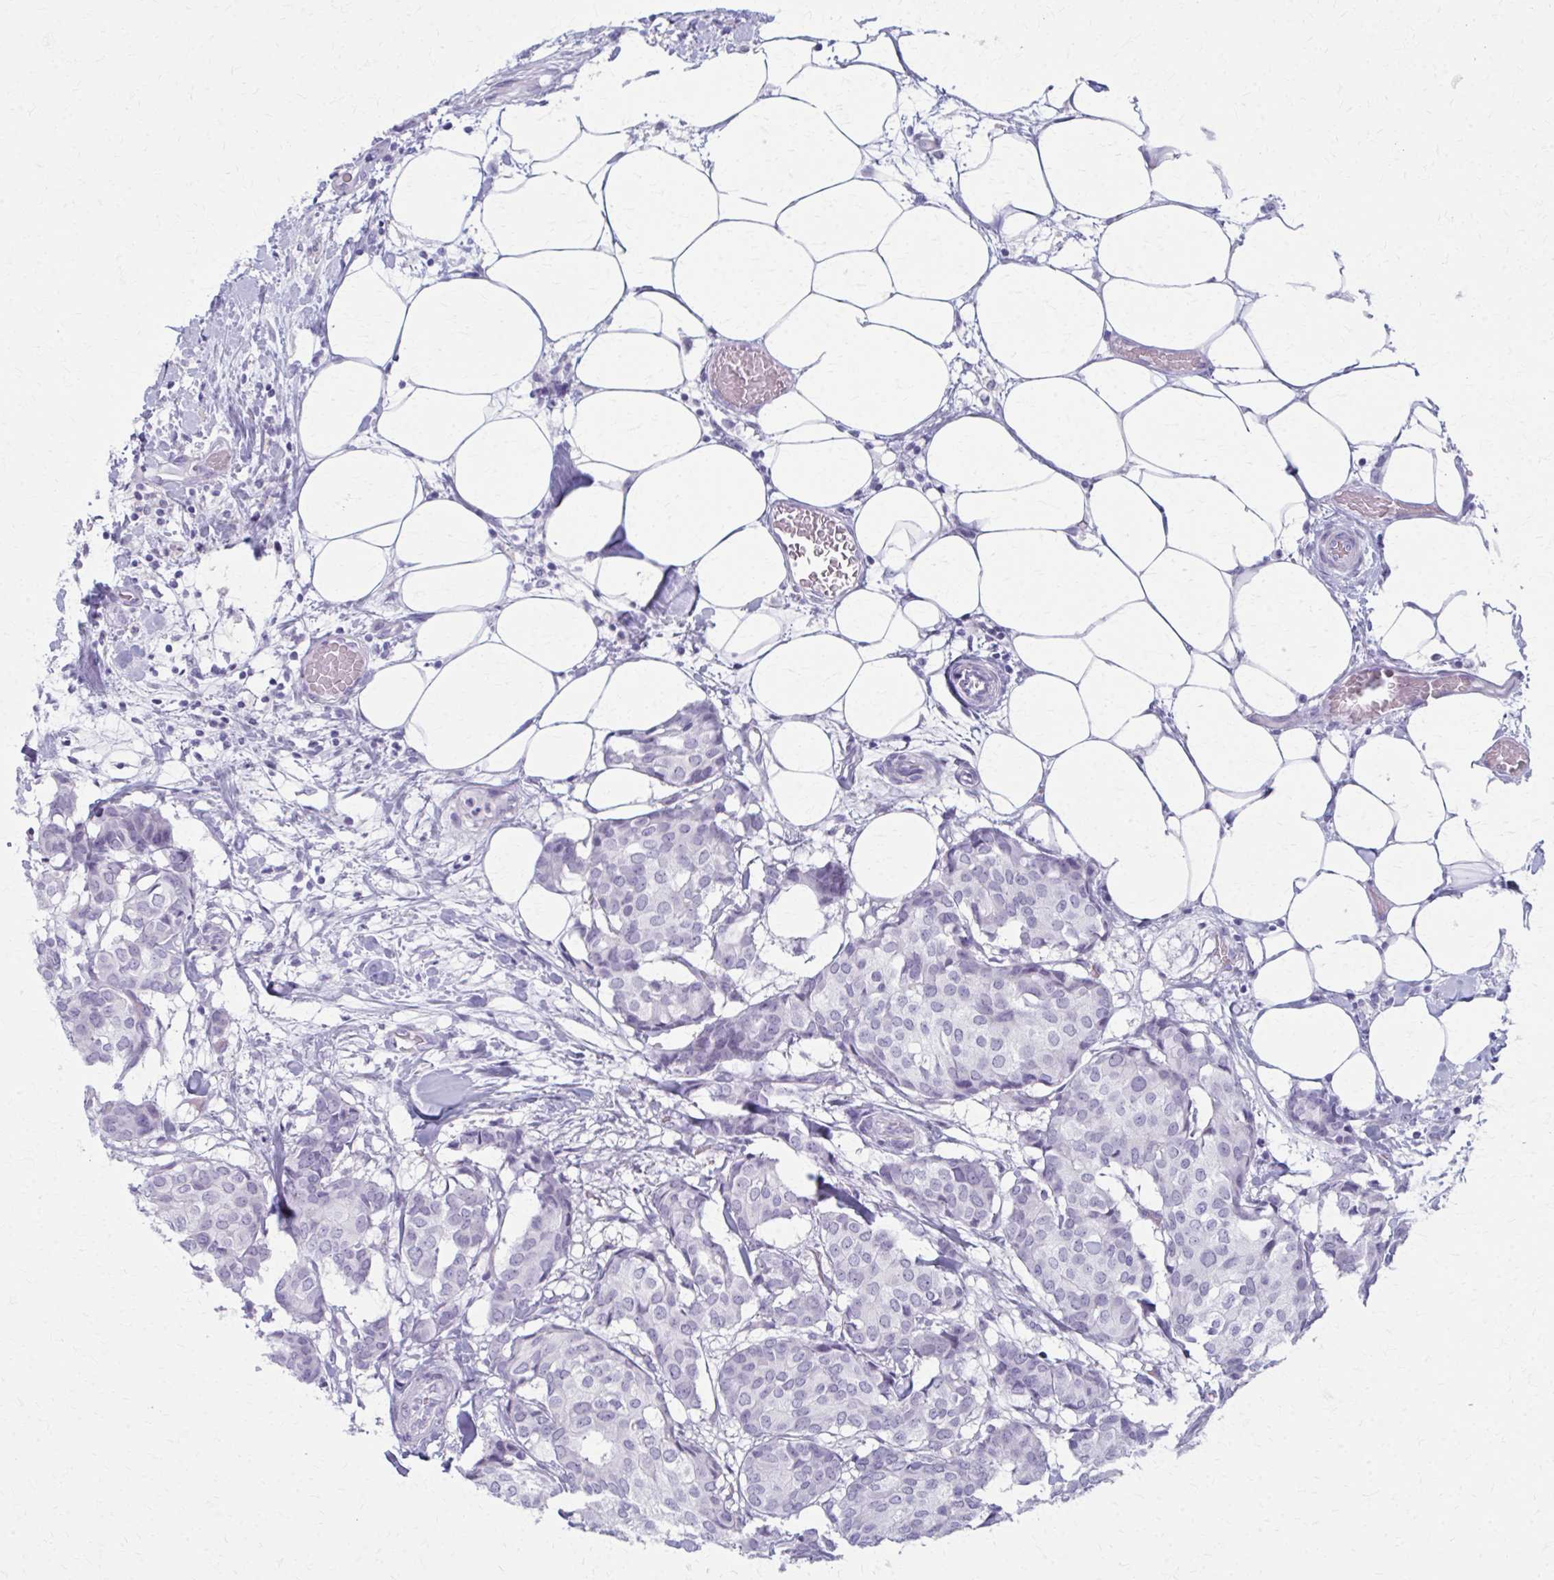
{"staining": {"intensity": "negative", "quantity": "none", "location": "none"}, "tissue": "breast cancer", "cell_type": "Tumor cells", "image_type": "cancer", "snomed": [{"axis": "morphology", "description": "Duct carcinoma"}, {"axis": "topography", "description": "Breast"}], "caption": "Human breast invasive ductal carcinoma stained for a protein using IHC displays no positivity in tumor cells.", "gene": "MPLKIP", "patient": {"sex": "female", "age": 75}}